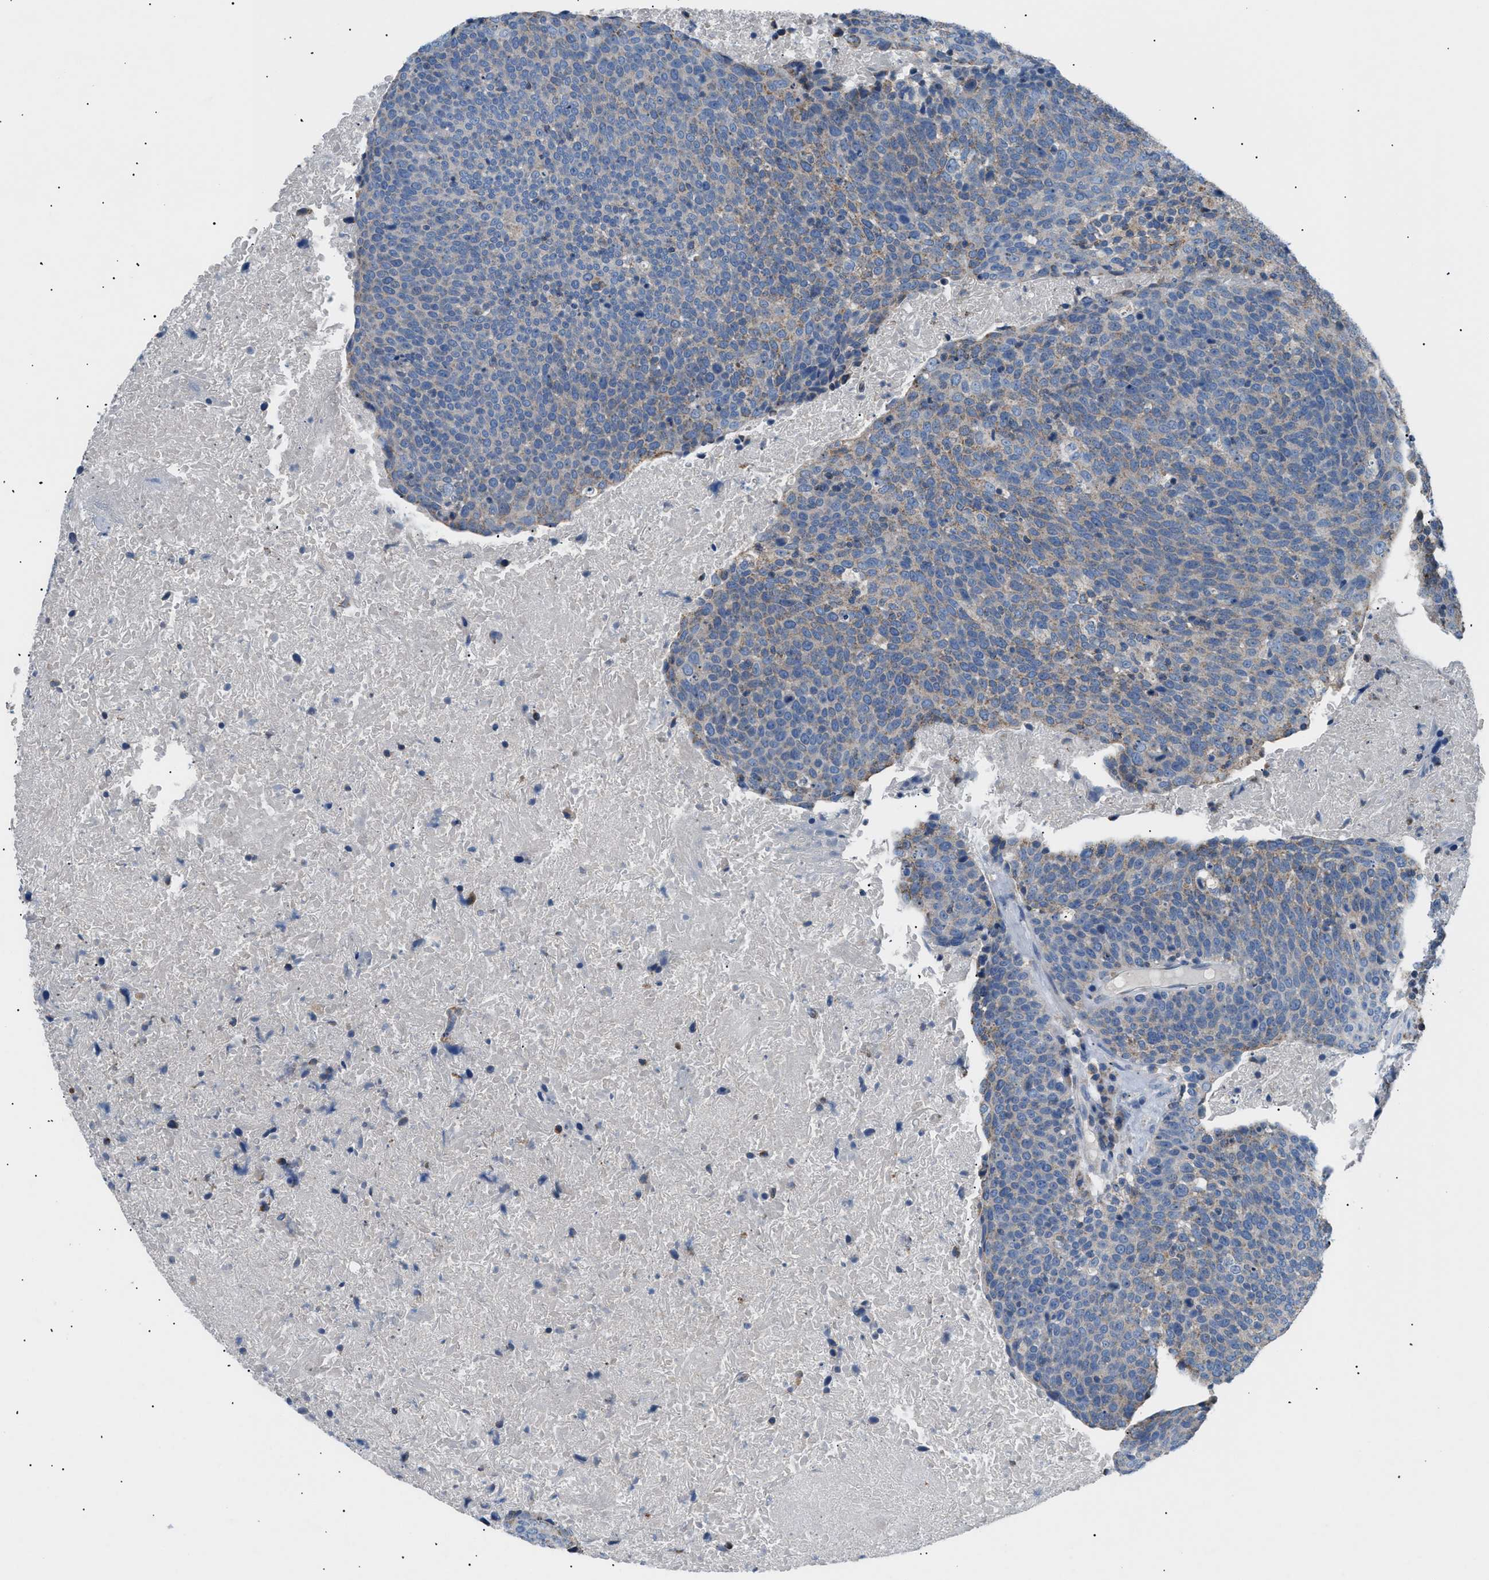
{"staining": {"intensity": "weak", "quantity": "25%-75%", "location": "cytoplasmic/membranous"}, "tissue": "head and neck cancer", "cell_type": "Tumor cells", "image_type": "cancer", "snomed": [{"axis": "morphology", "description": "Squamous cell carcinoma, NOS"}, {"axis": "morphology", "description": "Squamous cell carcinoma, metastatic, NOS"}, {"axis": "topography", "description": "Lymph node"}, {"axis": "topography", "description": "Head-Neck"}], "caption": "DAB (3,3'-diaminobenzidine) immunohistochemical staining of metastatic squamous cell carcinoma (head and neck) displays weak cytoplasmic/membranous protein expression in approximately 25%-75% of tumor cells.", "gene": "ILDR1", "patient": {"sex": "male", "age": 62}}